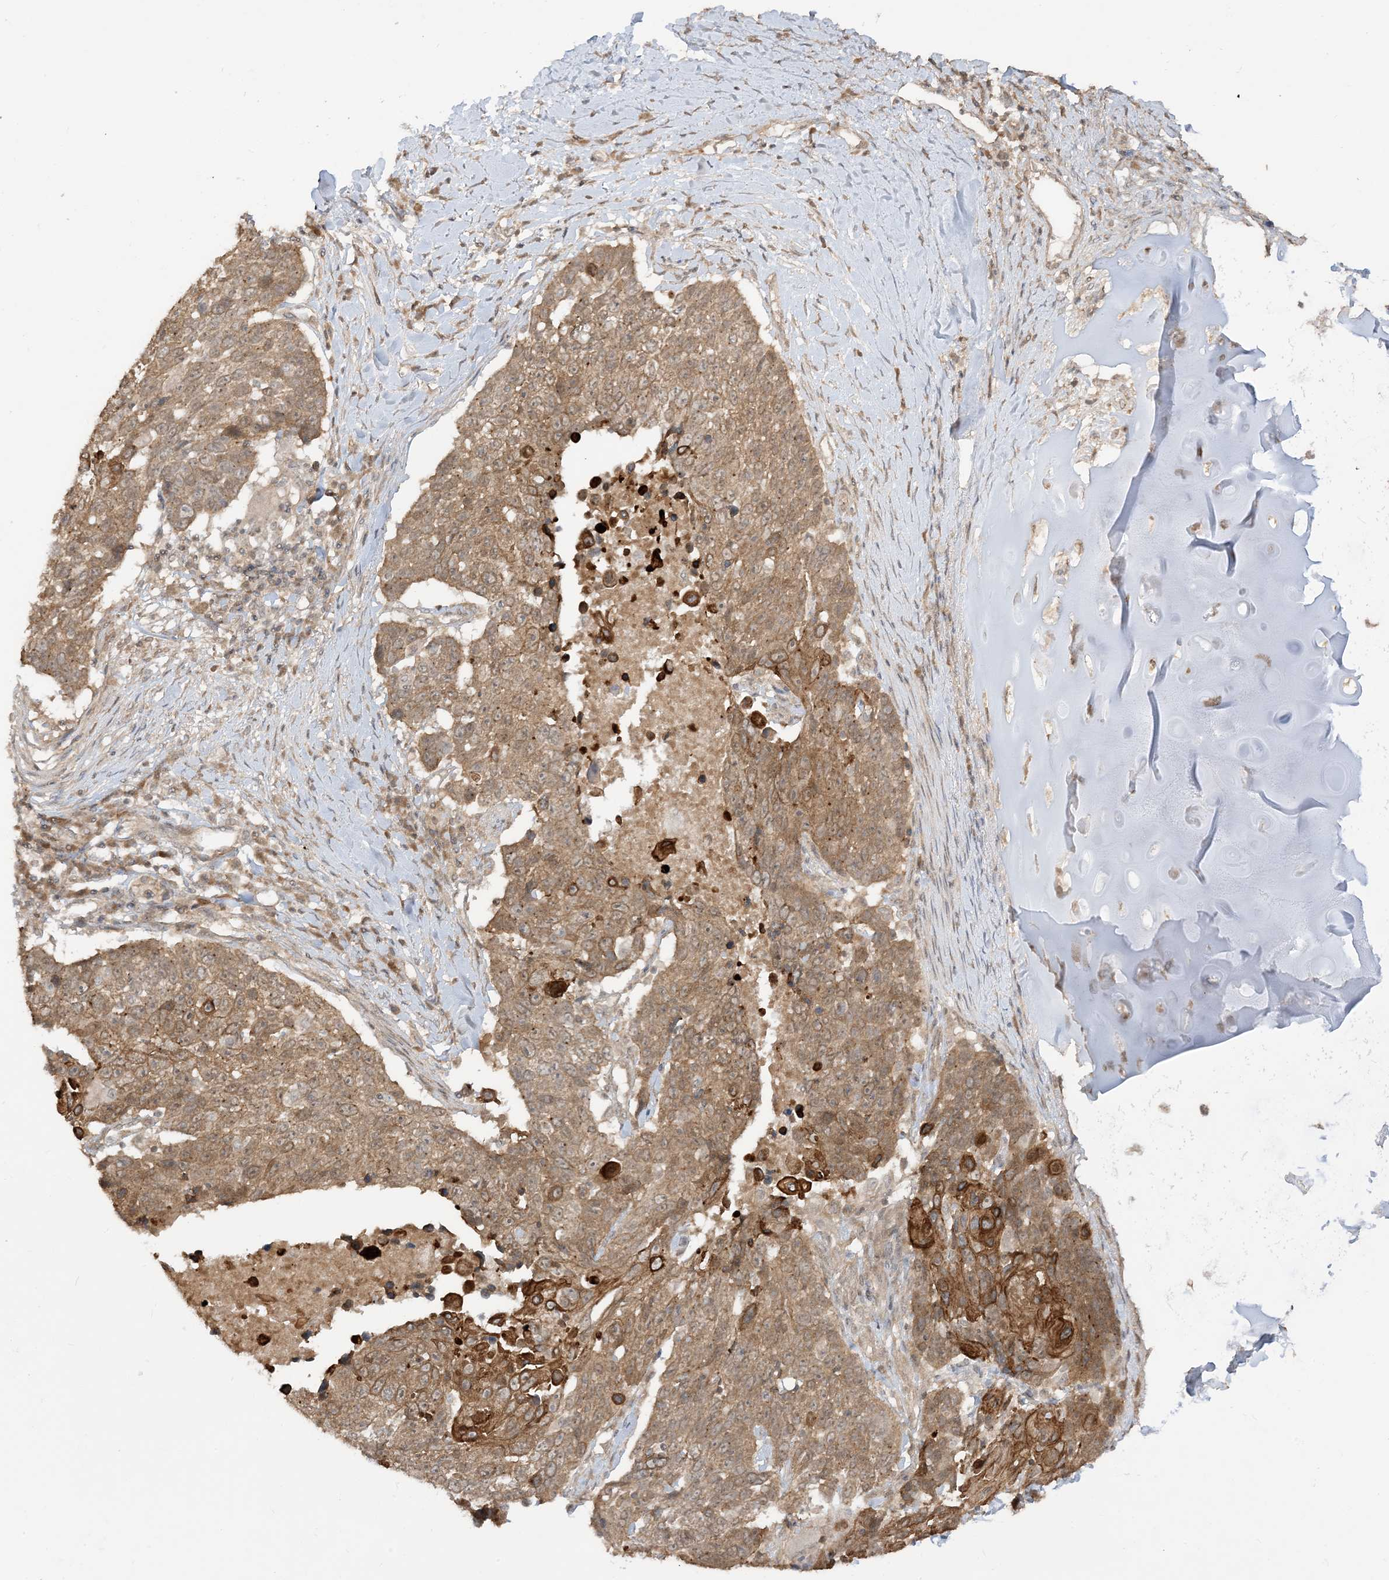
{"staining": {"intensity": "moderate", "quantity": ">75%", "location": "cytoplasmic/membranous"}, "tissue": "lung cancer", "cell_type": "Tumor cells", "image_type": "cancer", "snomed": [{"axis": "morphology", "description": "Squamous cell carcinoma, NOS"}, {"axis": "topography", "description": "Lung"}], "caption": "IHC (DAB (3,3'-diaminobenzidine)) staining of human lung cancer (squamous cell carcinoma) demonstrates moderate cytoplasmic/membranous protein expression in approximately >75% of tumor cells.", "gene": "TBCC", "patient": {"sex": "male", "age": 66}}